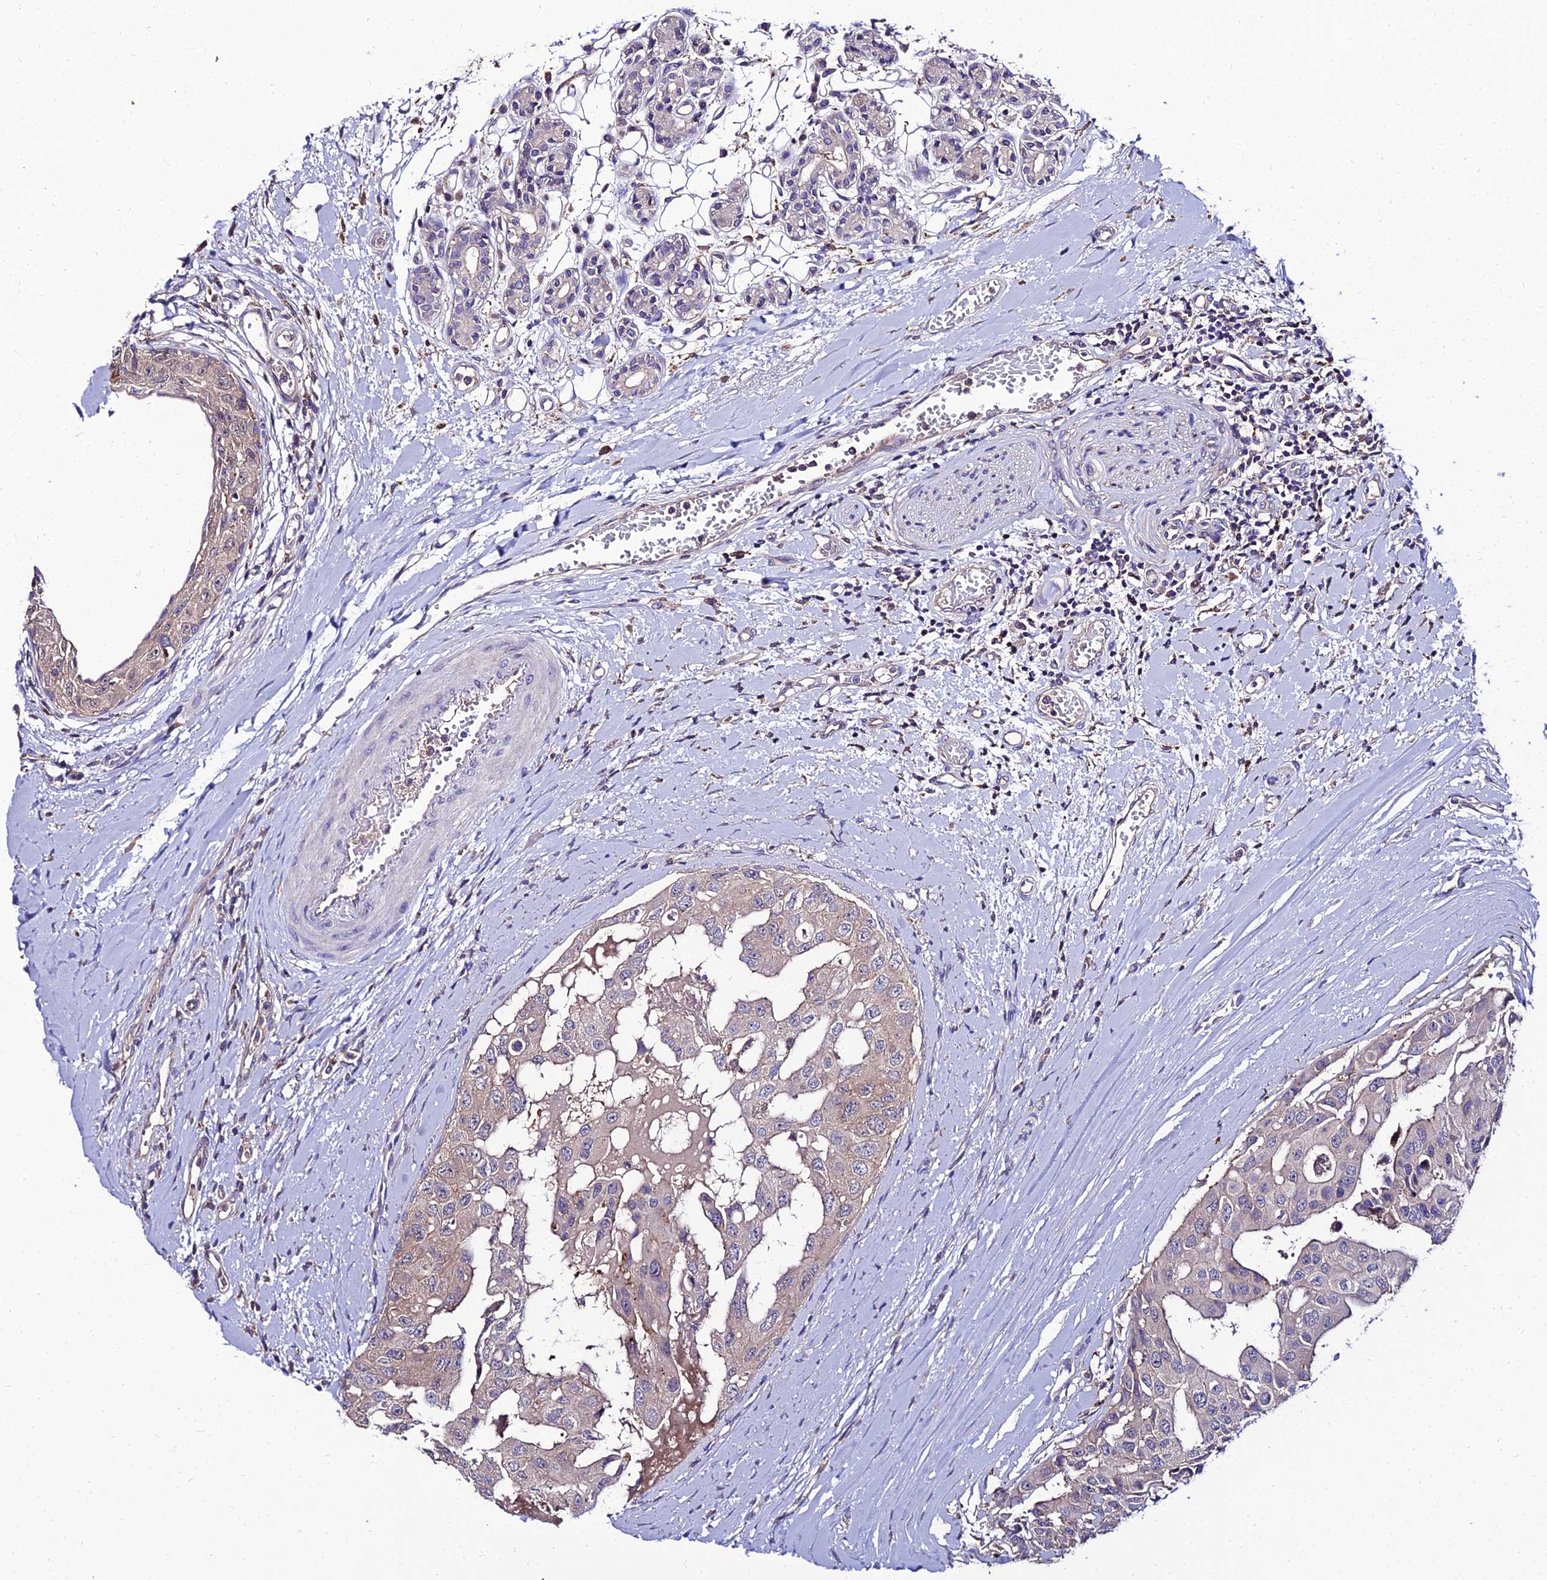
{"staining": {"intensity": "negative", "quantity": "none", "location": "none"}, "tissue": "head and neck cancer", "cell_type": "Tumor cells", "image_type": "cancer", "snomed": [{"axis": "morphology", "description": "Adenocarcinoma, NOS"}, {"axis": "morphology", "description": "Adenocarcinoma, metastatic, NOS"}, {"axis": "topography", "description": "Head-Neck"}], "caption": "Head and neck adenocarcinoma stained for a protein using immunohistochemistry reveals no staining tumor cells.", "gene": "C2orf69", "patient": {"sex": "male", "age": 75}}